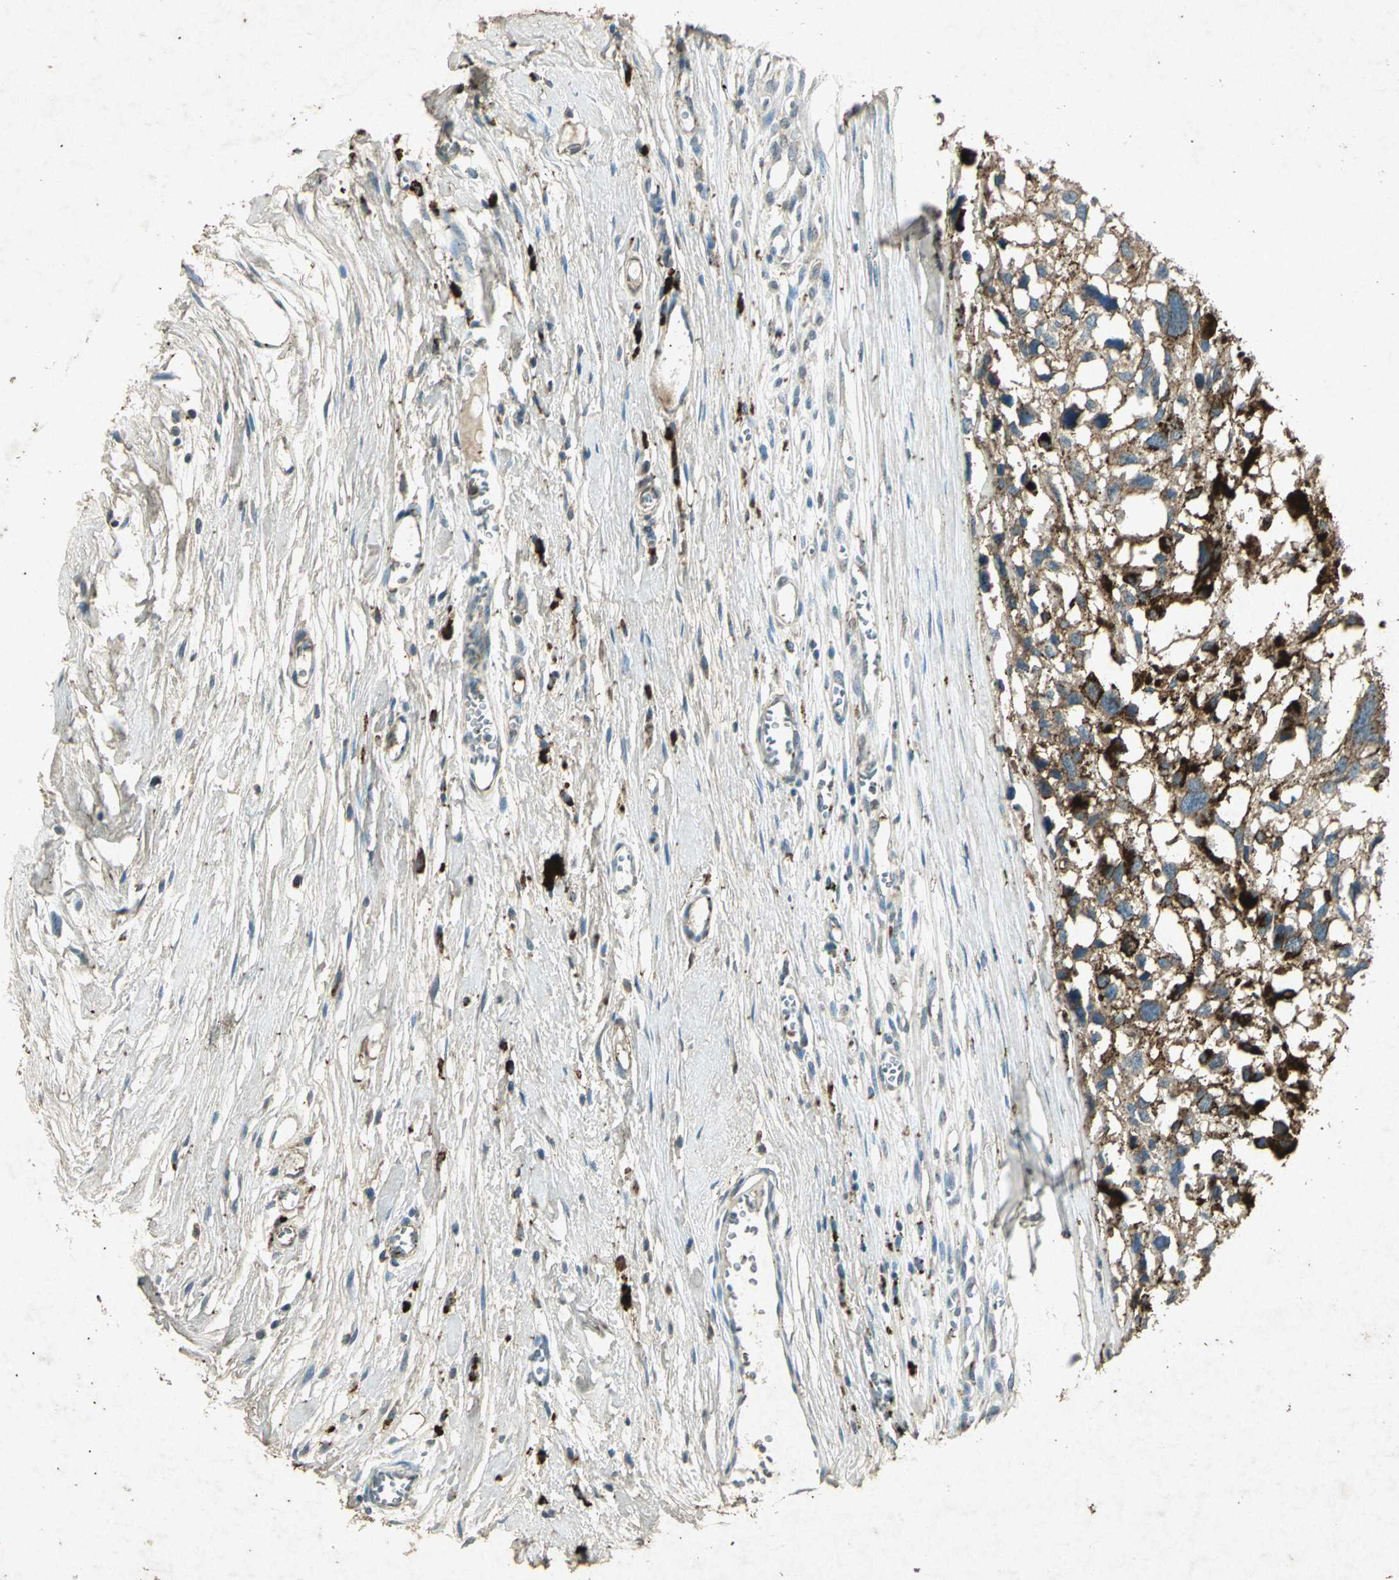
{"staining": {"intensity": "moderate", "quantity": ">75%", "location": "cytoplasmic/membranous"}, "tissue": "melanoma", "cell_type": "Tumor cells", "image_type": "cancer", "snomed": [{"axis": "morphology", "description": "Malignant melanoma, Metastatic site"}, {"axis": "topography", "description": "Lymph node"}], "caption": "The histopathology image exhibits staining of melanoma, revealing moderate cytoplasmic/membranous protein positivity (brown color) within tumor cells. (DAB IHC, brown staining for protein, blue staining for nuclei).", "gene": "PSEN1", "patient": {"sex": "male", "age": 59}}